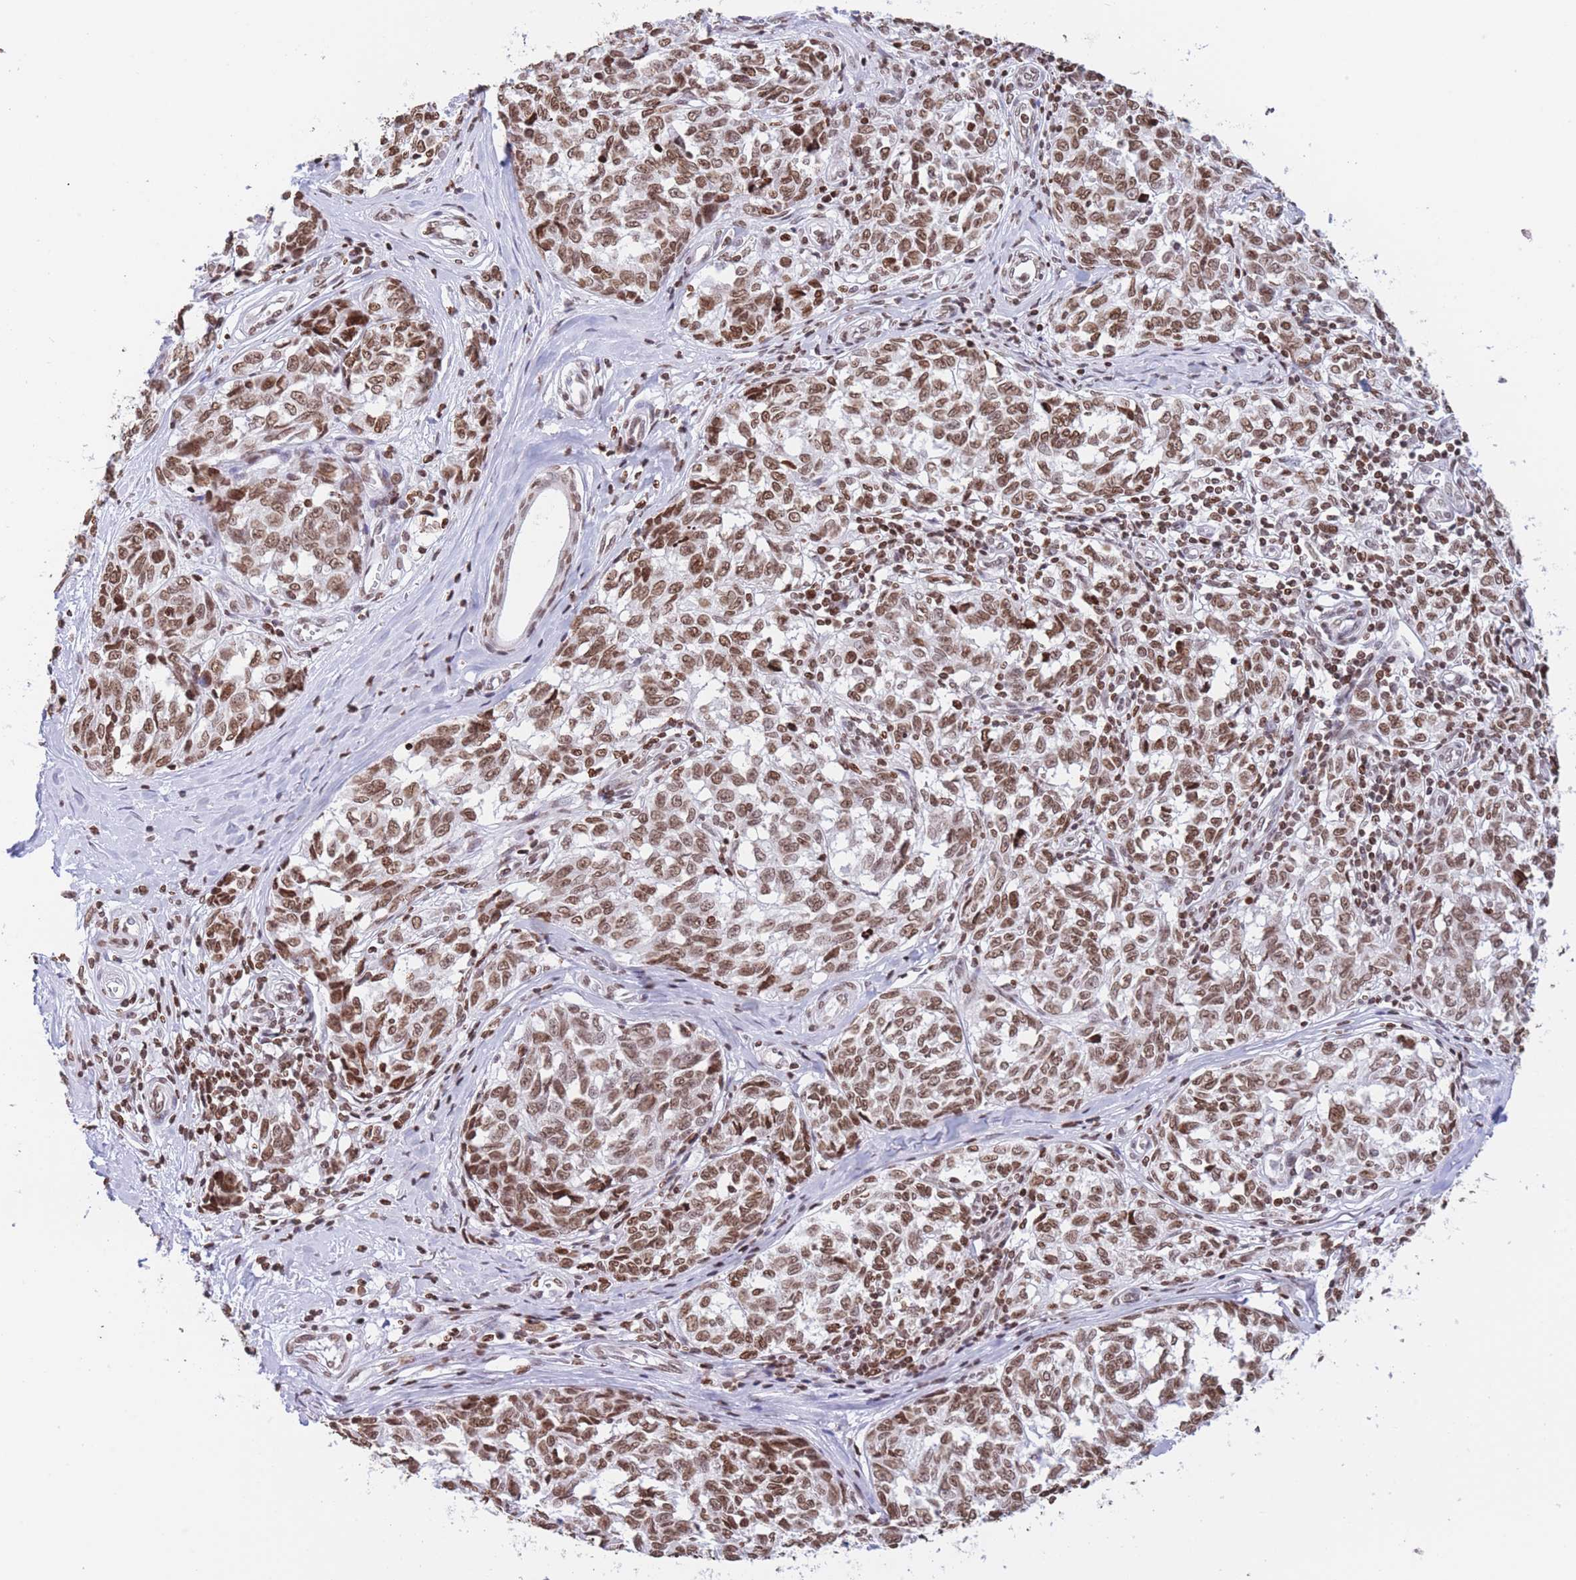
{"staining": {"intensity": "moderate", "quantity": ">75%", "location": "nuclear"}, "tissue": "melanoma", "cell_type": "Tumor cells", "image_type": "cancer", "snomed": [{"axis": "morphology", "description": "Normal tissue, NOS"}, {"axis": "morphology", "description": "Malignant melanoma, NOS"}, {"axis": "topography", "description": "Skin"}], "caption": "Moderate nuclear expression is seen in about >75% of tumor cells in melanoma. (Brightfield microscopy of DAB IHC at high magnification).", "gene": "H2BC11", "patient": {"sex": "female", "age": 64}}